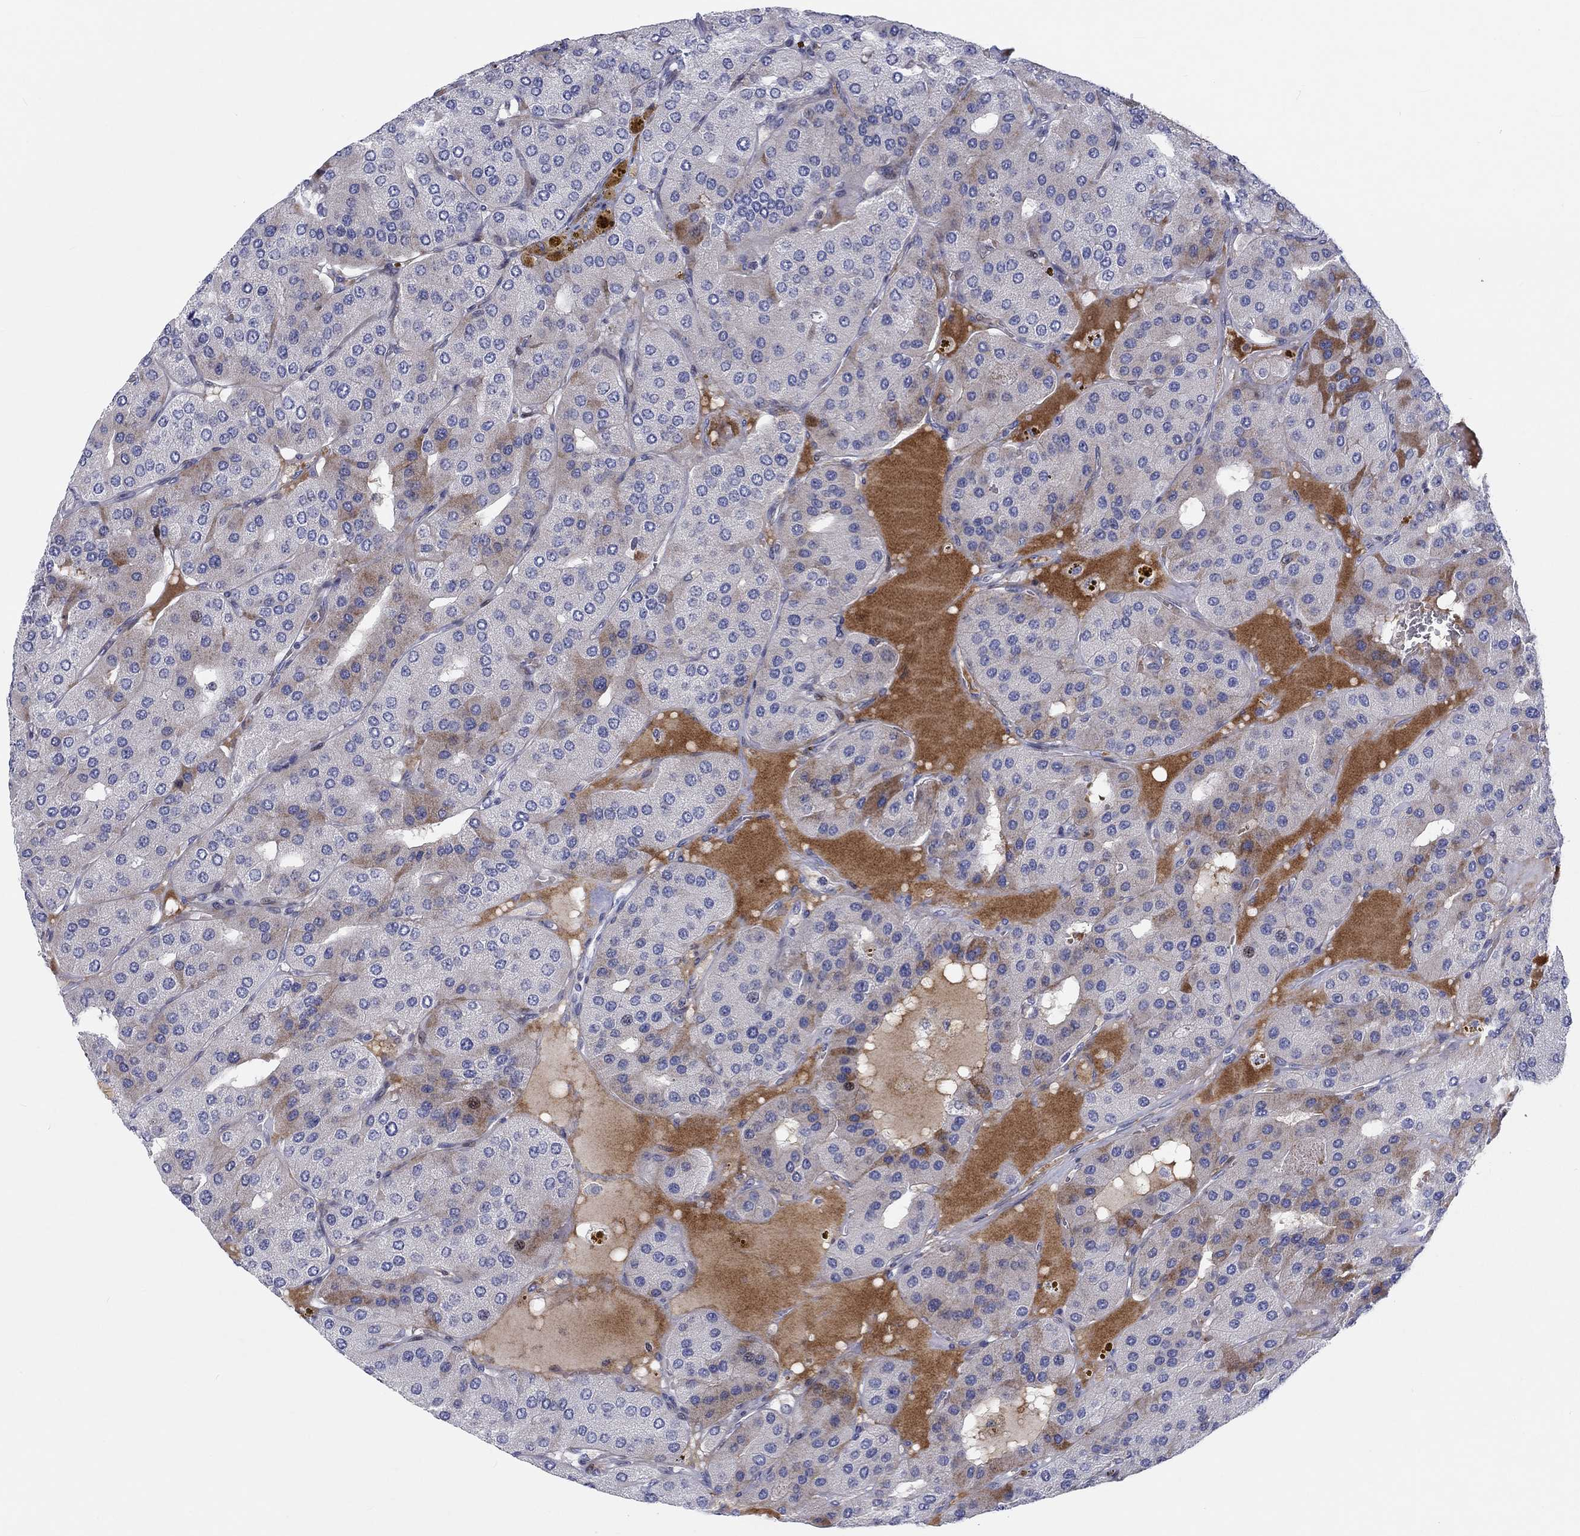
{"staining": {"intensity": "weak", "quantity": "<25%", "location": "cytoplasmic/membranous"}, "tissue": "parathyroid gland", "cell_type": "Glandular cells", "image_type": "normal", "snomed": [{"axis": "morphology", "description": "Normal tissue, NOS"}, {"axis": "morphology", "description": "Adenoma, NOS"}, {"axis": "topography", "description": "Parathyroid gland"}], "caption": "This image is of normal parathyroid gland stained with immunohistochemistry (IHC) to label a protein in brown with the nuclei are counter-stained blue. There is no expression in glandular cells. (DAB immunohistochemistry (IHC) with hematoxylin counter stain).", "gene": "ARHGAP36", "patient": {"sex": "female", "age": 86}}